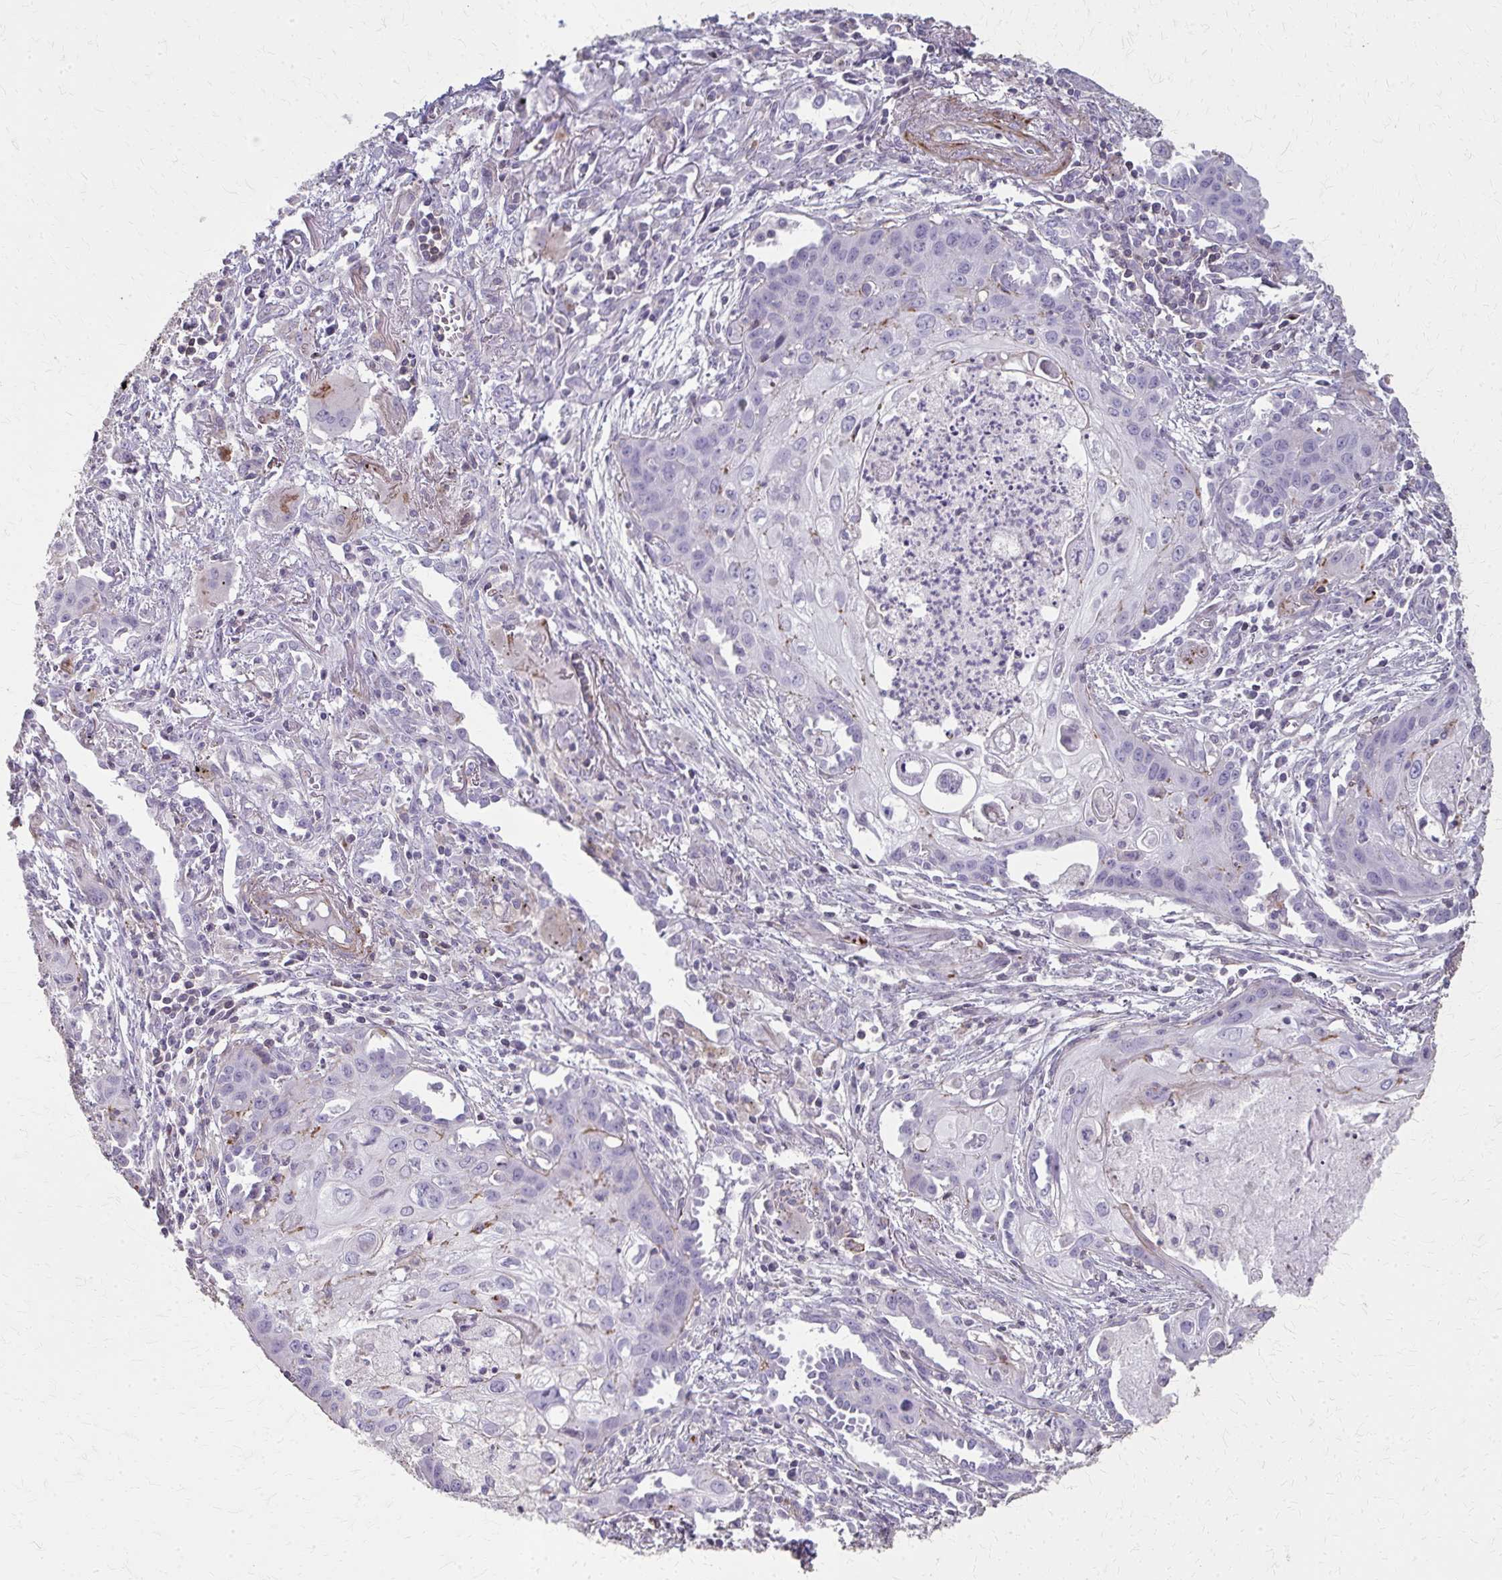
{"staining": {"intensity": "negative", "quantity": "none", "location": "none"}, "tissue": "lung cancer", "cell_type": "Tumor cells", "image_type": "cancer", "snomed": [{"axis": "morphology", "description": "Squamous cell carcinoma, NOS"}, {"axis": "topography", "description": "Lung"}], "caption": "Photomicrograph shows no significant protein staining in tumor cells of lung squamous cell carcinoma. (IHC, brightfield microscopy, high magnification).", "gene": "TENM4", "patient": {"sex": "male", "age": 71}}